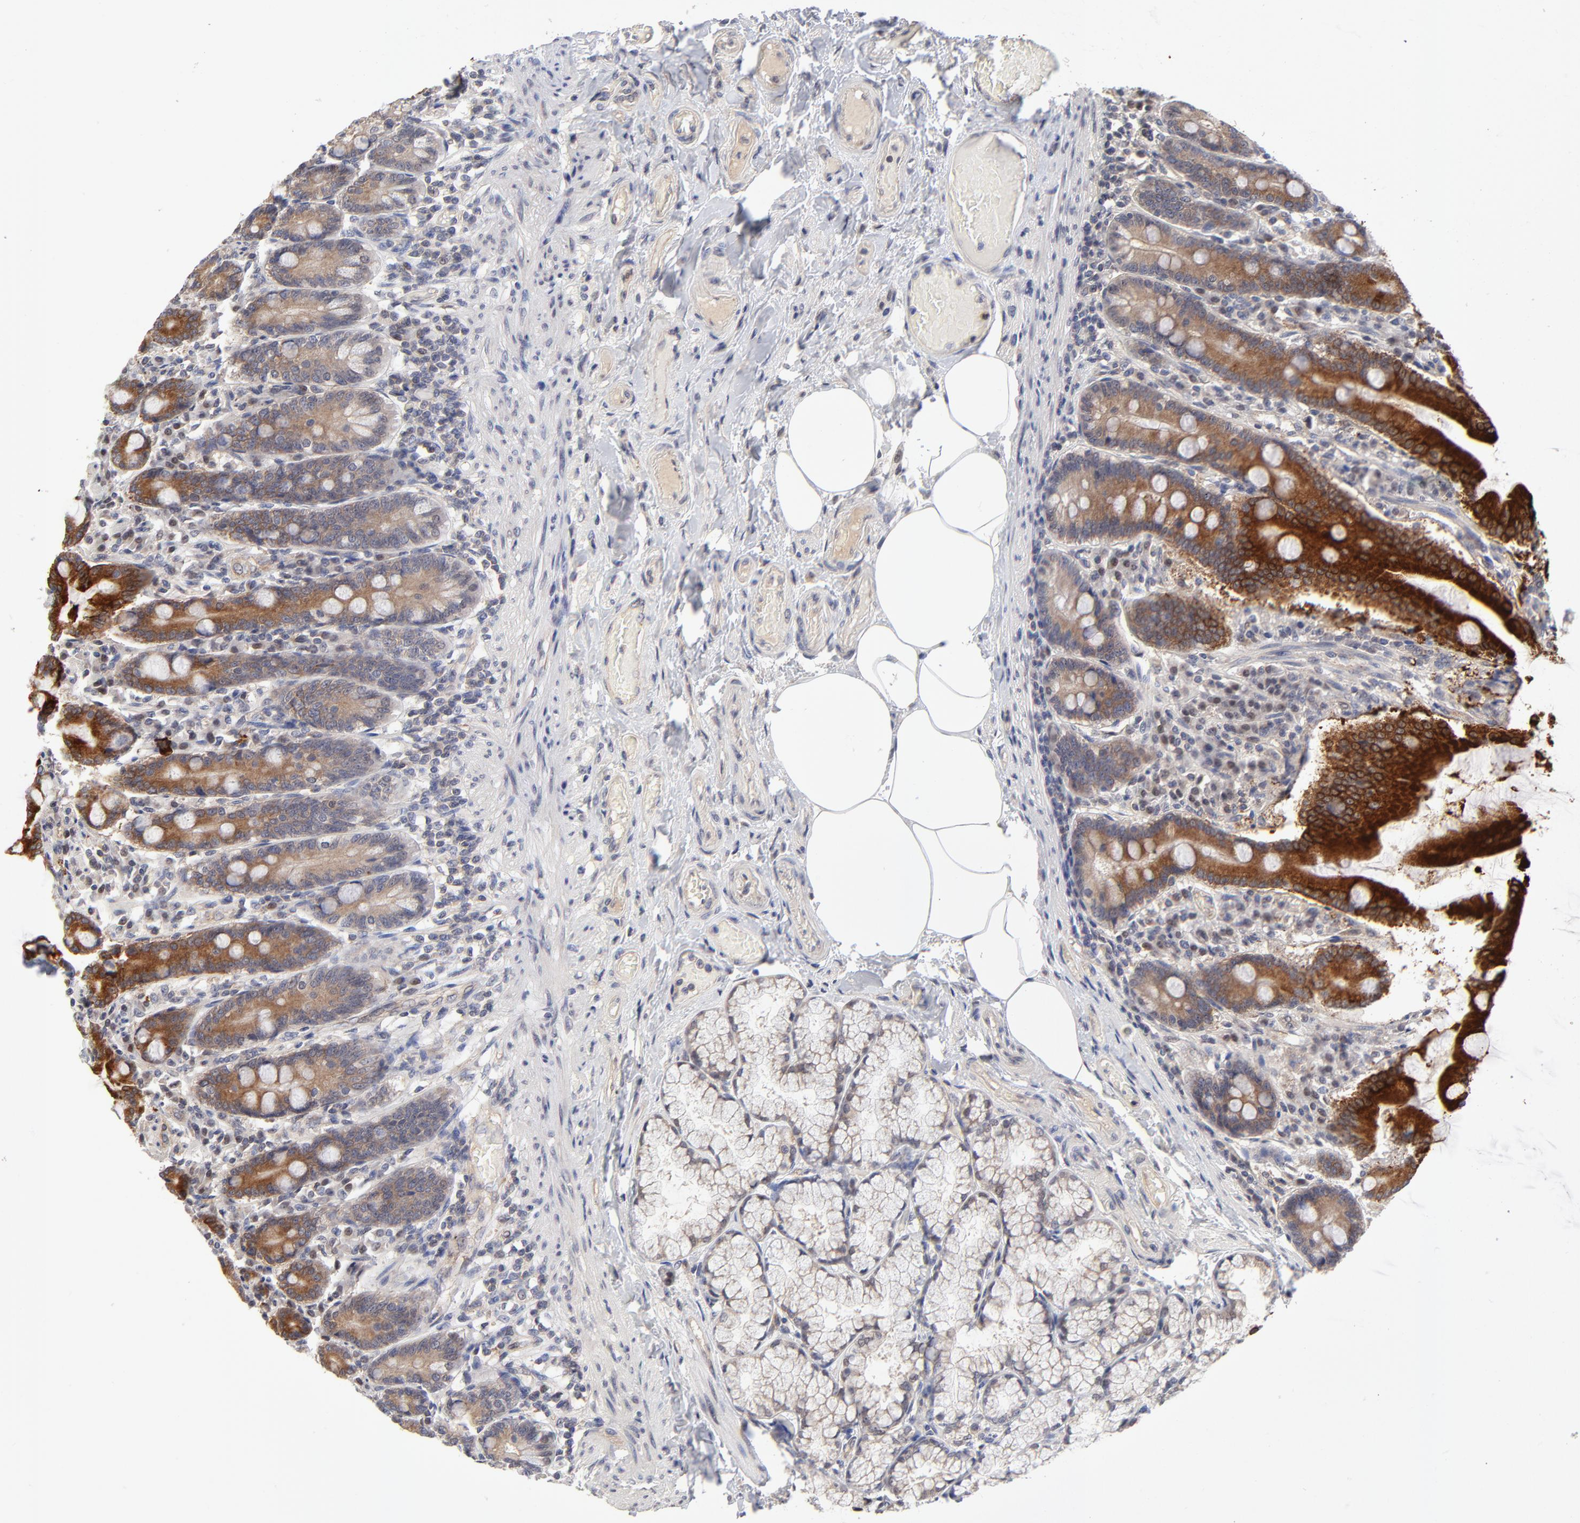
{"staining": {"intensity": "strong", "quantity": ">75%", "location": "cytoplasmic/membranous"}, "tissue": "duodenum", "cell_type": "Glandular cells", "image_type": "normal", "snomed": [{"axis": "morphology", "description": "Normal tissue, NOS"}, {"axis": "topography", "description": "Duodenum"}], "caption": "Protein staining of normal duodenum exhibits strong cytoplasmic/membranous expression in approximately >75% of glandular cells.", "gene": "ZNF157", "patient": {"sex": "female", "age": 64}}